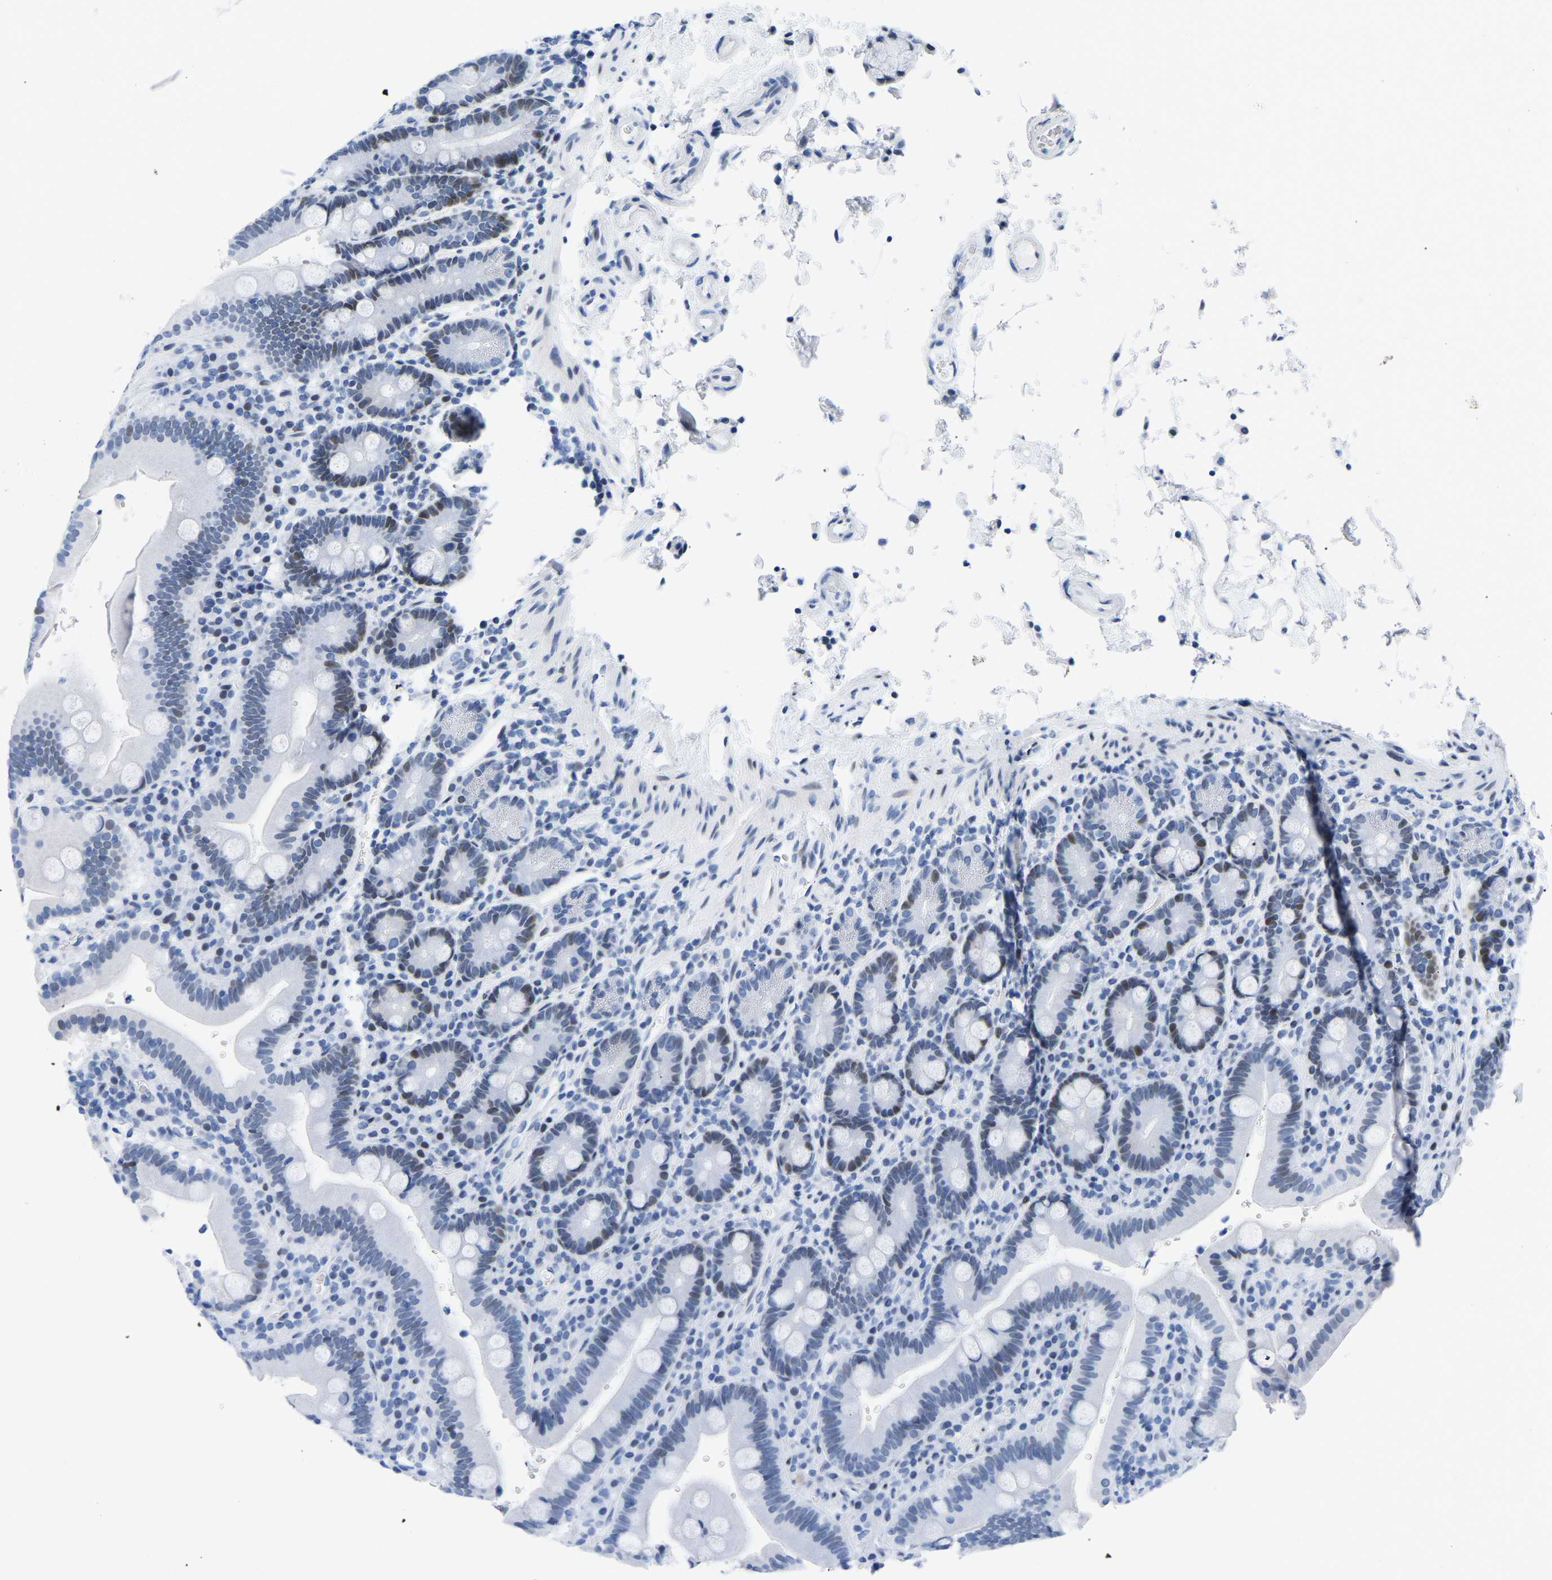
{"staining": {"intensity": "weak", "quantity": "<25%", "location": "nuclear"}, "tissue": "duodenum", "cell_type": "Glandular cells", "image_type": "normal", "snomed": [{"axis": "morphology", "description": "Normal tissue, NOS"}, {"axis": "topography", "description": "Small intestine, NOS"}], "caption": "This is an immunohistochemistry photomicrograph of benign duodenum. There is no positivity in glandular cells.", "gene": "UPK3A", "patient": {"sex": "female", "age": 71}}